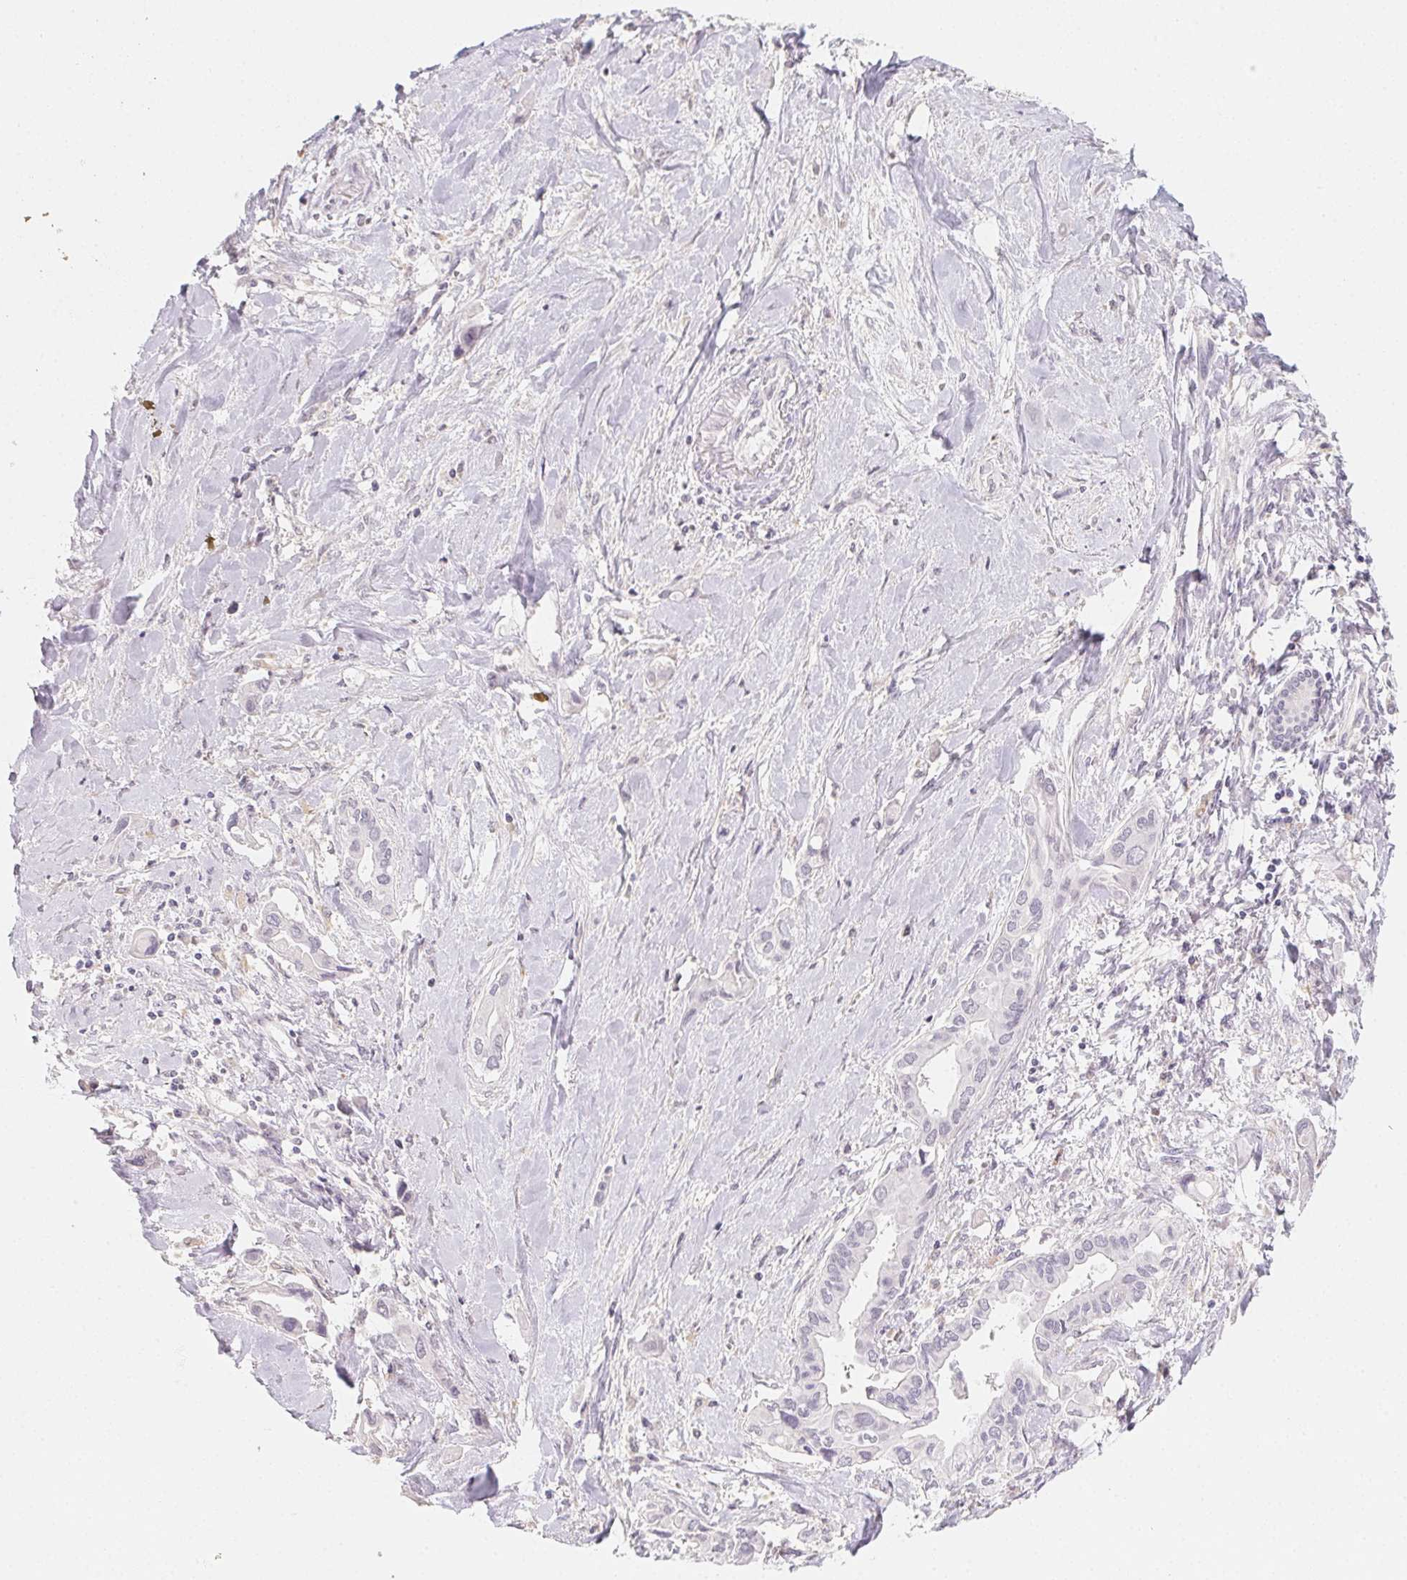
{"staining": {"intensity": "negative", "quantity": "none", "location": "none"}, "tissue": "liver cancer", "cell_type": "Tumor cells", "image_type": "cancer", "snomed": [{"axis": "morphology", "description": "Cholangiocarcinoma"}, {"axis": "topography", "description": "Liver"}], "caption": "Immunohistochemical staining of liver cancer (cholangiocarcinoma) reveals no significant staining in tumor cells. (DAB (3,3'-diaminobenzidine) immunohistochemistry, high magnification).", "gene": "SLC6A18", "patient": {"sex": "female", "age": 64}}